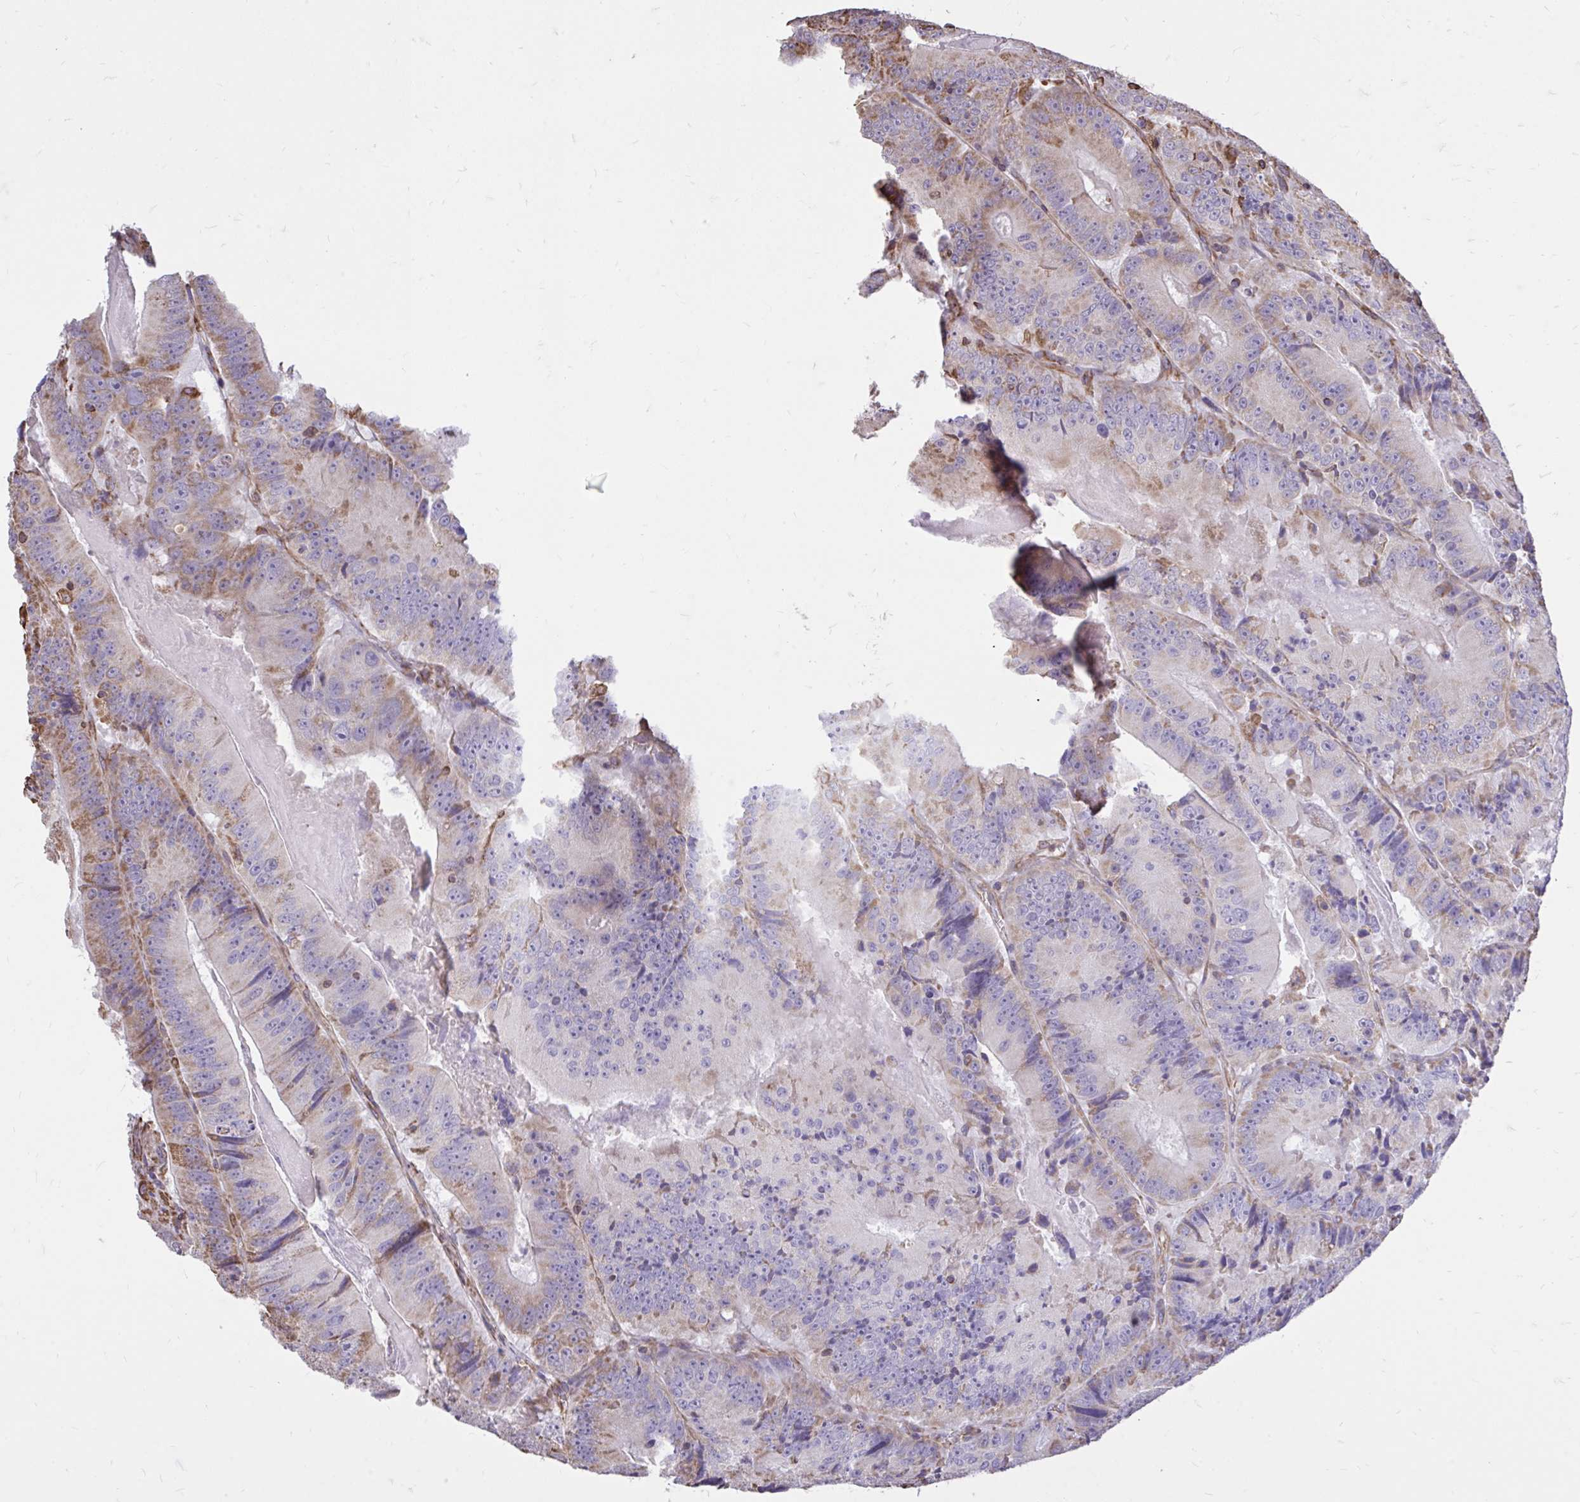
{"staining": {"intensity": "moderate", "quantity": "25%-75%", "location": "cytoplasmic/membranous"}, "tissue": "colorectal cancer", "cell_type": "Tumor cells", "image_type": "cancer", "snomed": [{"axis": "morphology", "description": "Adenocarcinoma, NOS"}, {"axis": "topography", "description": "Colon"}], "caption": "Tumor cells display medium levels of moderate cytoplasmic/membranous positivity in approximately 25%-75% of cells in human colorectal adenocarcinoma.", "gene": "RNF103", "patient": {"sex": "female", "age": 86}}